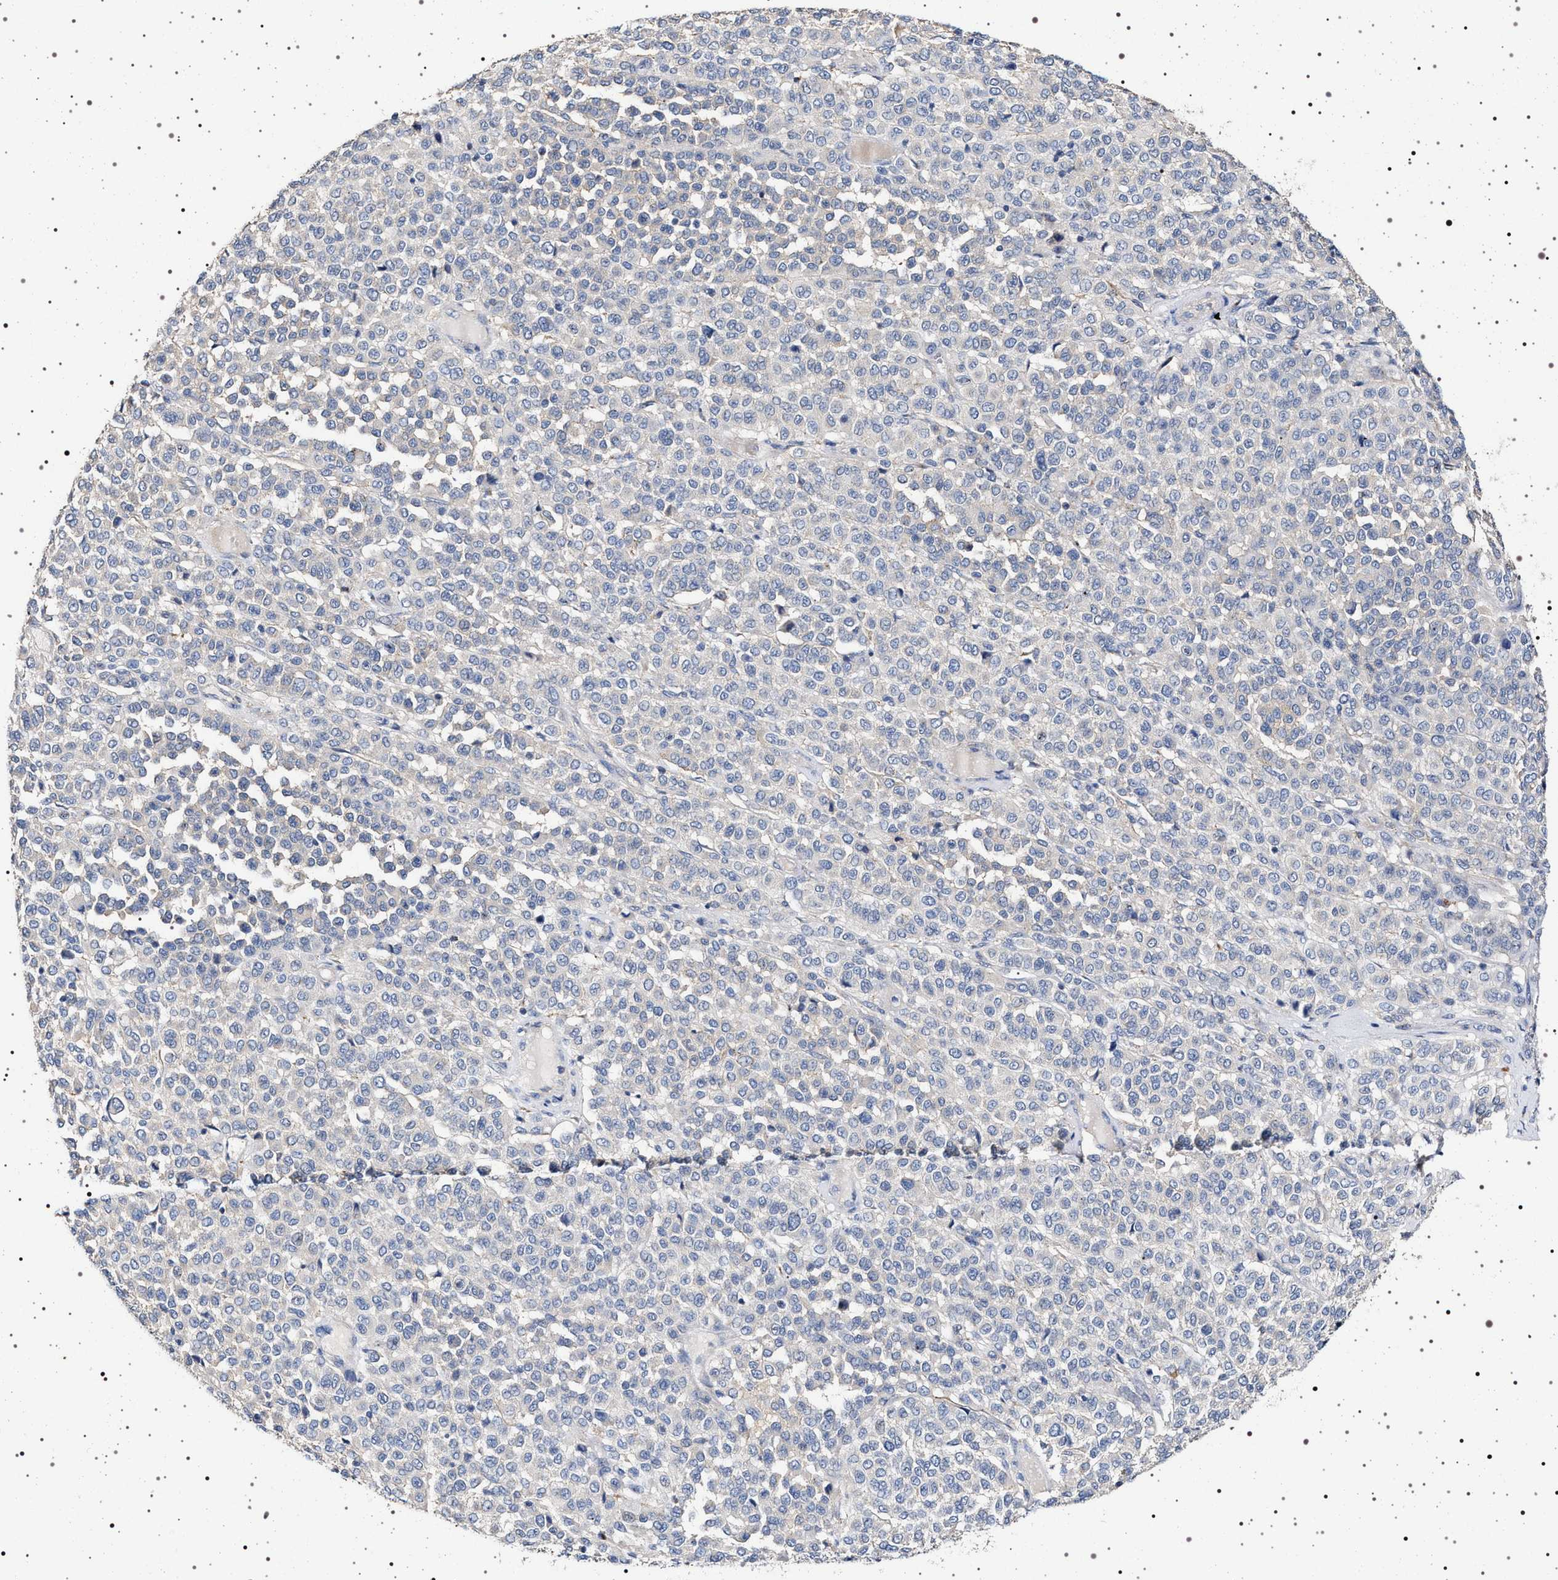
{"staining": {"intensity": "negative", "quantity": "none", "location": "none"}, "tissue": "melanoma", "cell_type": "Tumor cells", "image_type": "cancer", "snomed": [{"axis": "morphology", "description": "Malignant melanoma, Metastatic site"}, {"axis": "topography", "description": "Pancreas"}], "caption": "Immunohistochemical staining of malignant melanoma (metastatic site) demonstrates no significant expression in tumor cells. (DAB (3,3'-diaminobenzidine) IHC visualized using brightfield microscopy, high magnification).", "gene": "NAALADL2", "patient": {"sex": "female", "age": 30}}